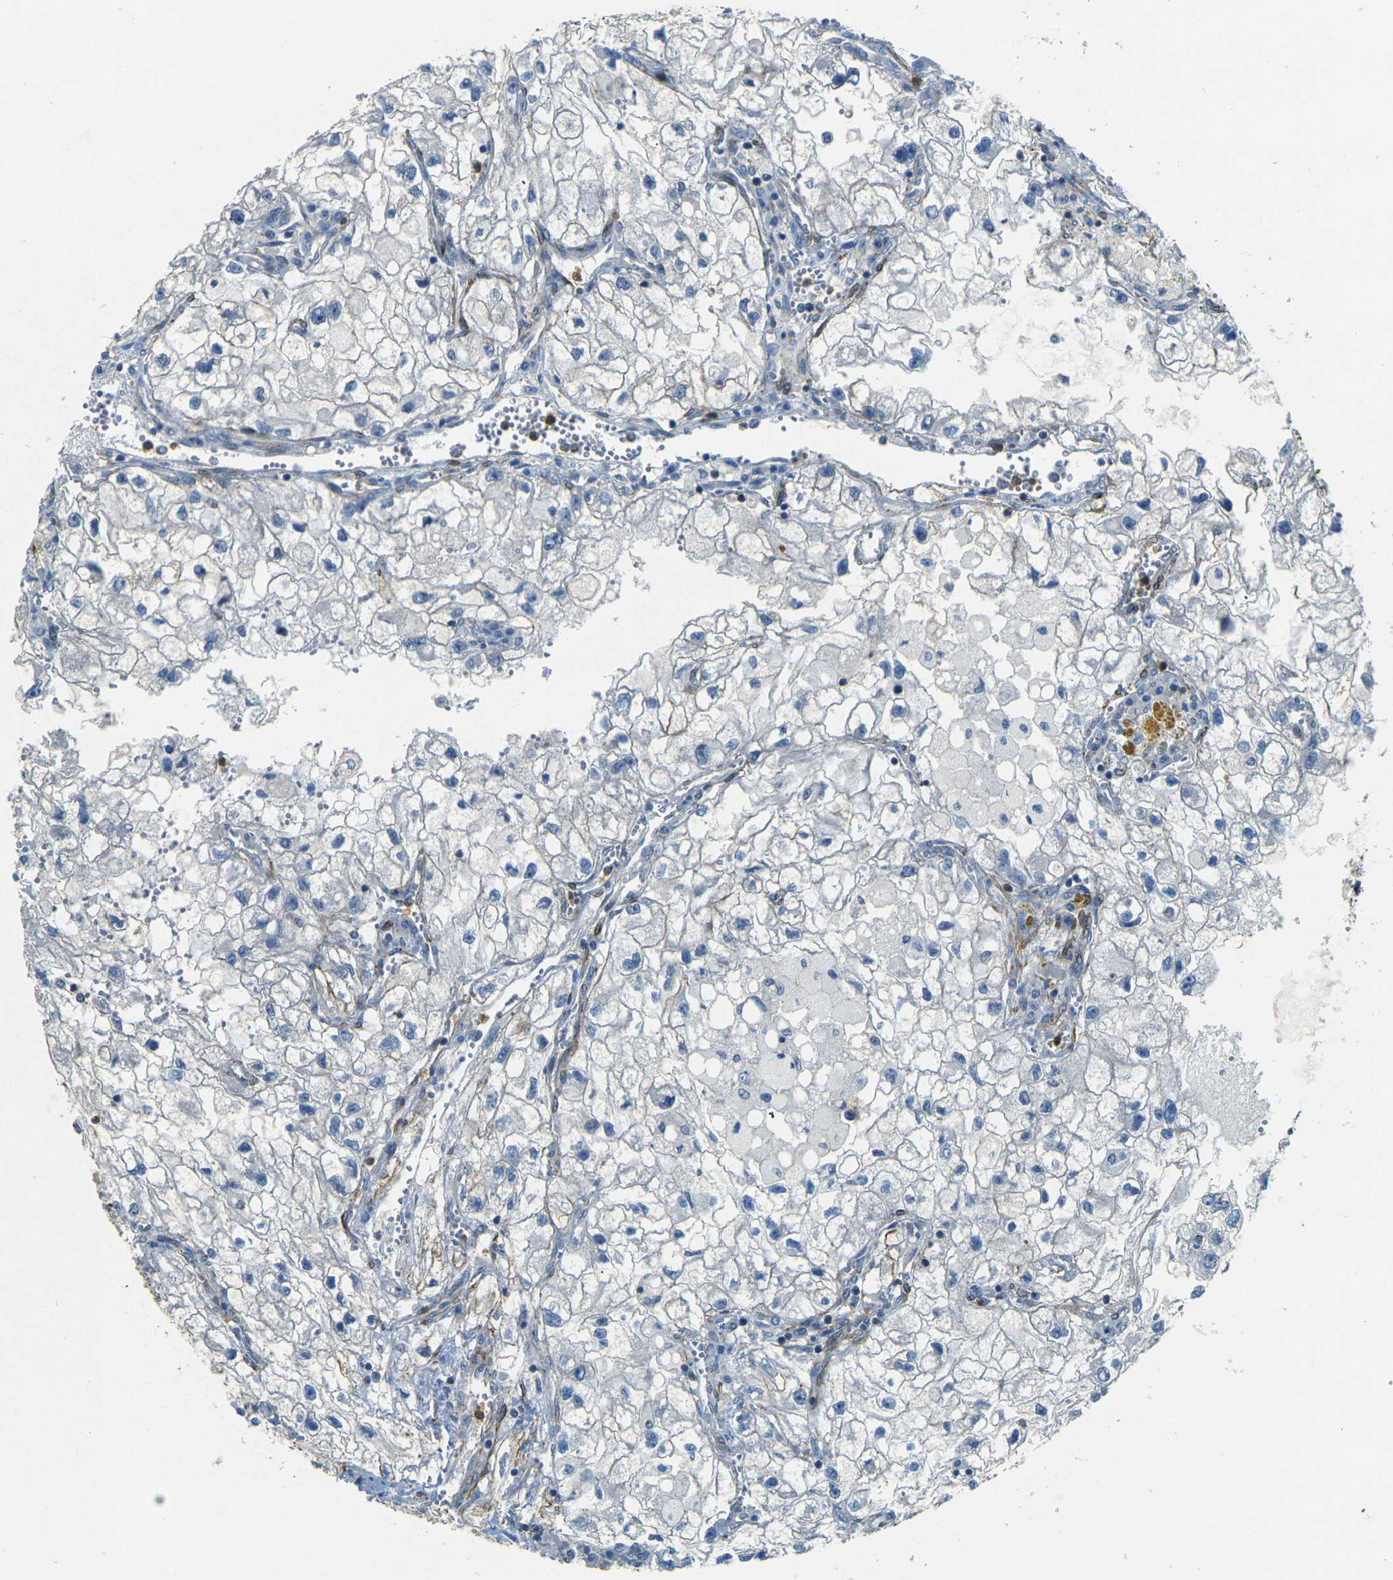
{"staining": {"intensity": "negative", "quantity": "none", "location": "none"}, "tissue": "renal cancer", "cell_type": "Tumor cells", "image_type": "cancer", "snomed": [{"axis": "morphology", "description": "Adenocarcinoma, NOS"}, {"axis": "topography", "description": "Kidney"}], "caption": "Photomicrograph shows no significant protein staining in tumor cells of renal adenocarcinoma.", "gene": "EPHA7", "patient": {"sex": "female", "age": 70}}